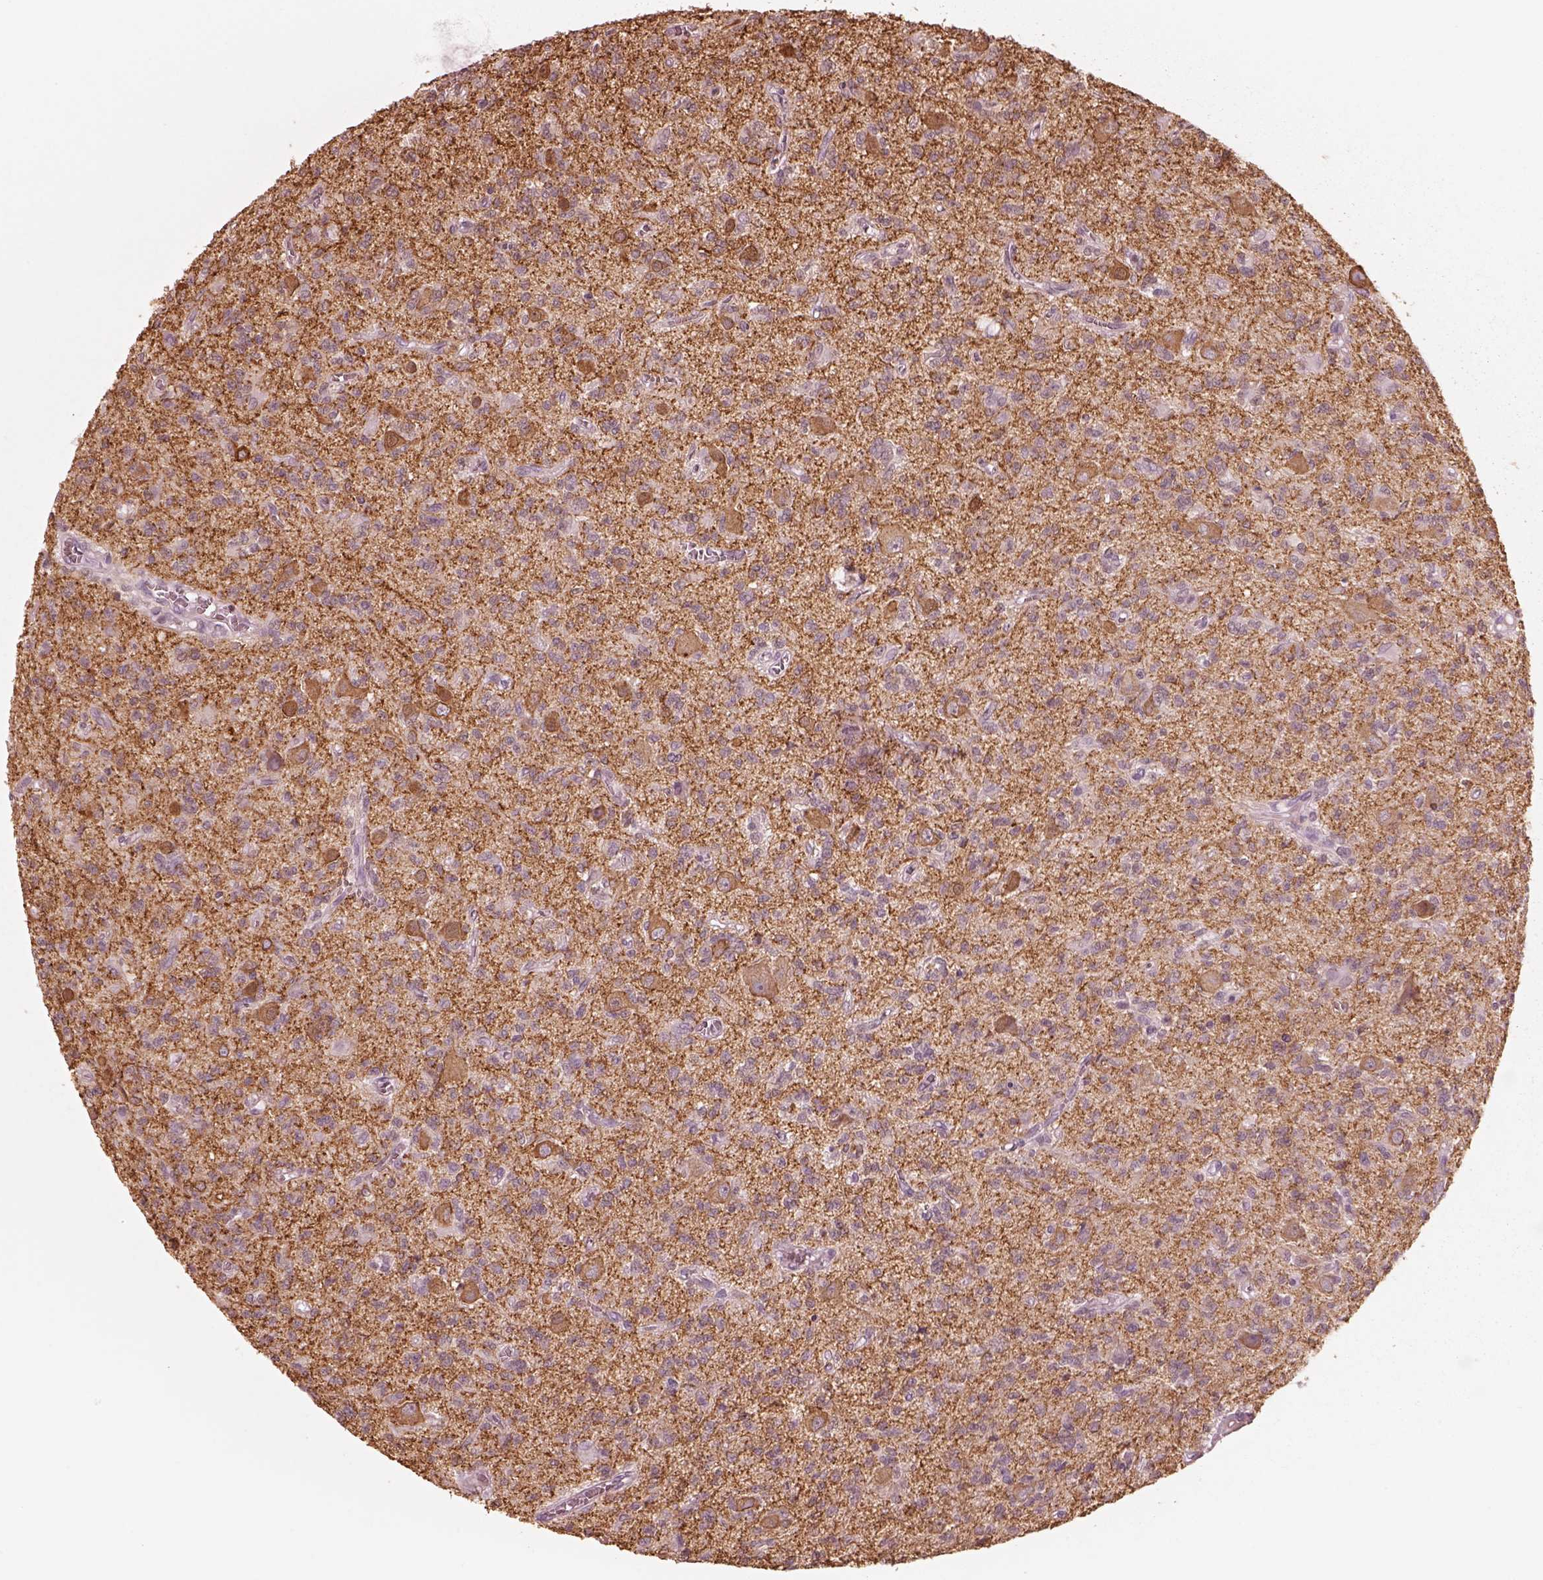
{"staining": {"intensity": "negative", "quantity": "none", "location": "none"}, "tissue": "glioma", "cell_type": "Tumor cells", "image_type": "cancer", "snomed": [{"axis": "morphology", "description": "Glioma, malignant, Low grade"}, {"axis": "topography", "description": "Brain"}], "caption": "IHC micrograph of low-grade glioma (malignant) stained for a protein (brown), which reveals no positivity in tumor cells. (DAB (3,3'-diaminobenzidine) IHC visualized using brightfield microscopy, high magnification).", "gene": "GPRIN1", "patient": {"sex": "male", "age": 64}}